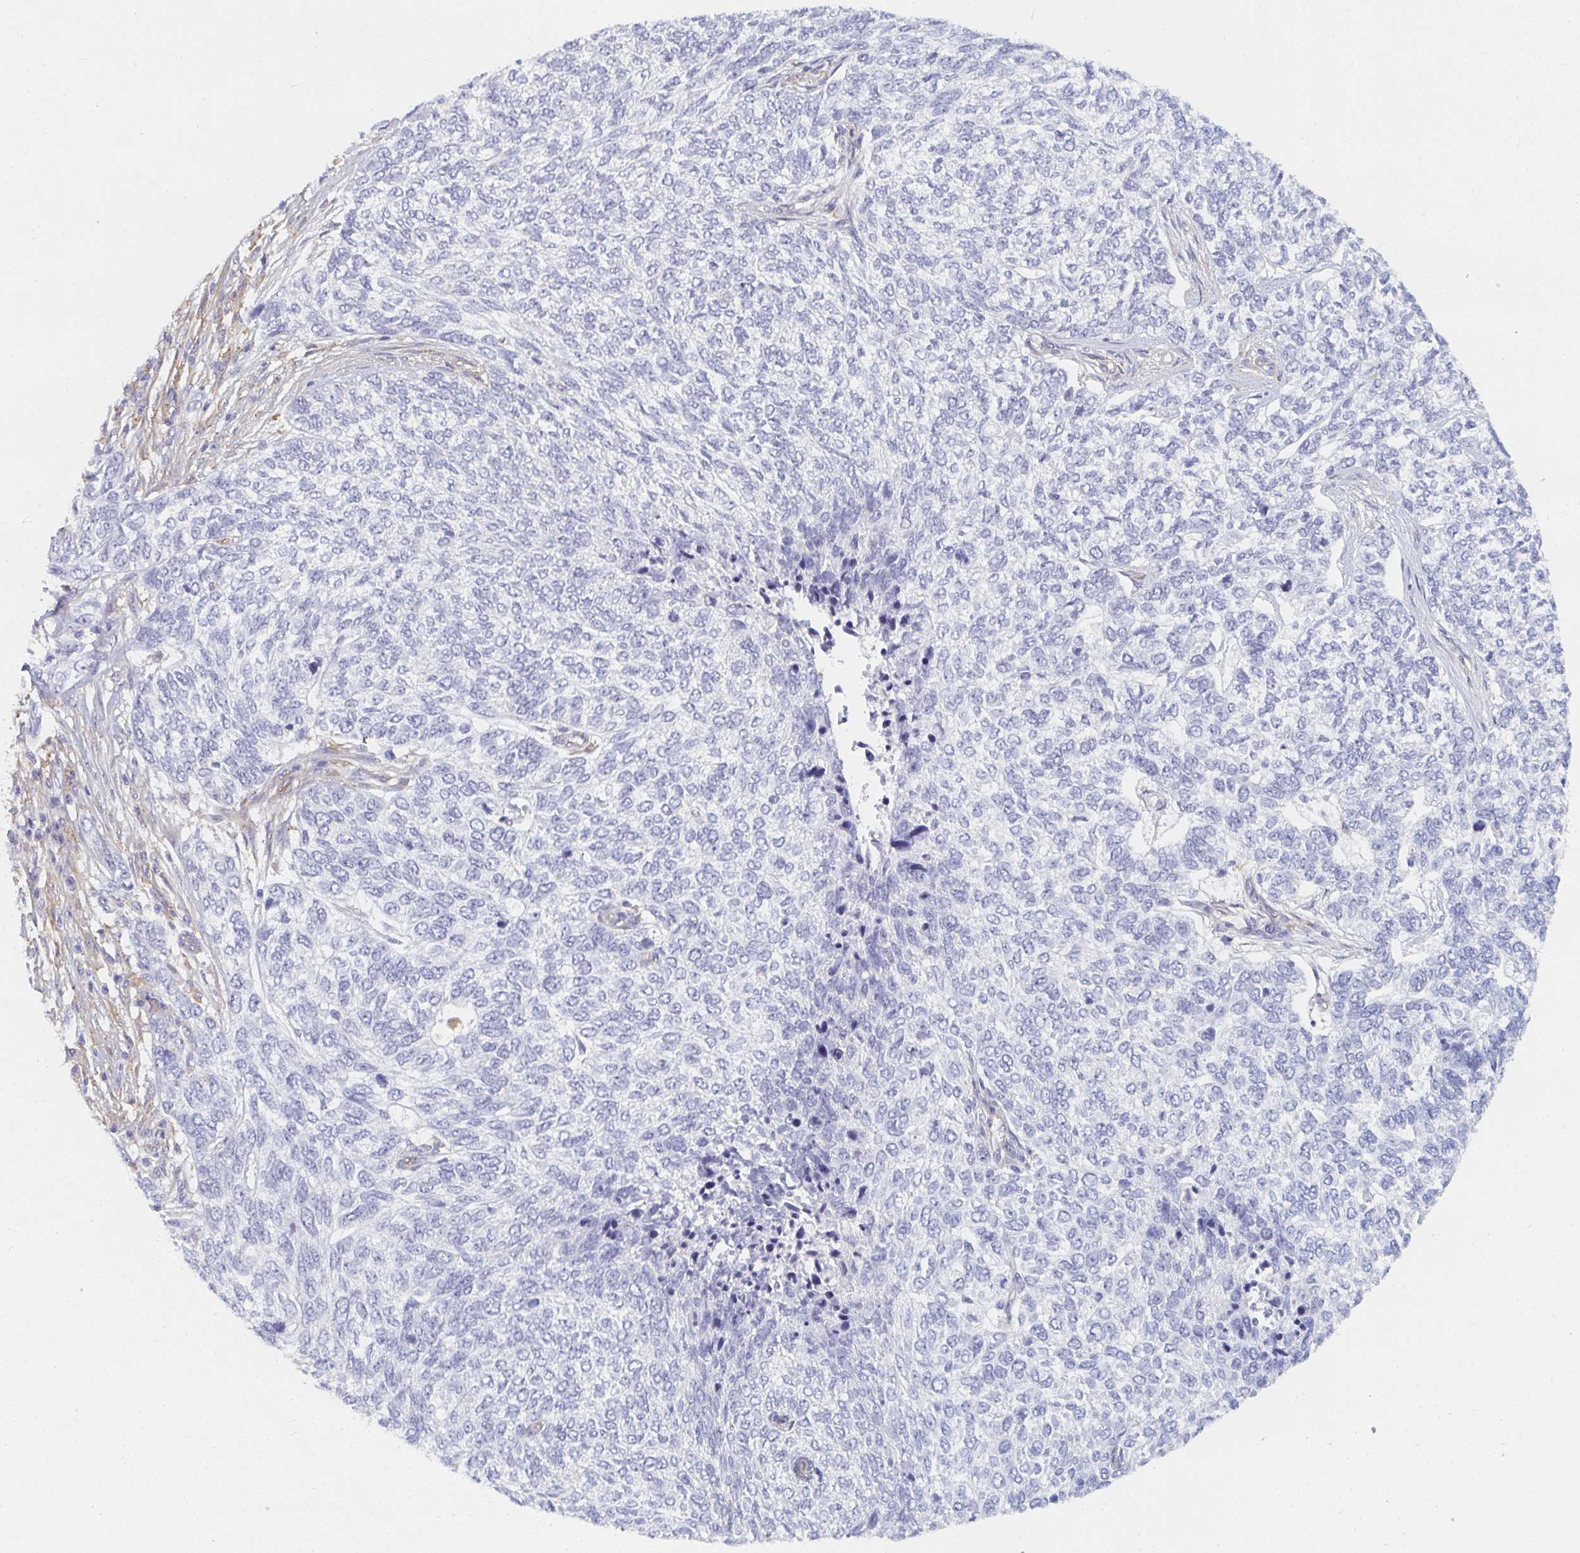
{"staining": {"intensity": "negative", "quantity": "none", "location": "none"}, "tissue": "skin cancer", "cell_type": "Tumor cells", "image_type": "cancer", "snomed": [{"axis": "morphology", "description": "Basal cell carcinoma"}, {"axis": "topography", "description": "Skin"}], "caption": "Immunohistochemical staining of basal cell carcinoma (skin) shows no significant staining in tumor cells.", "gene": "DAB2", "patient": {"sex": "female", "age": 65}}